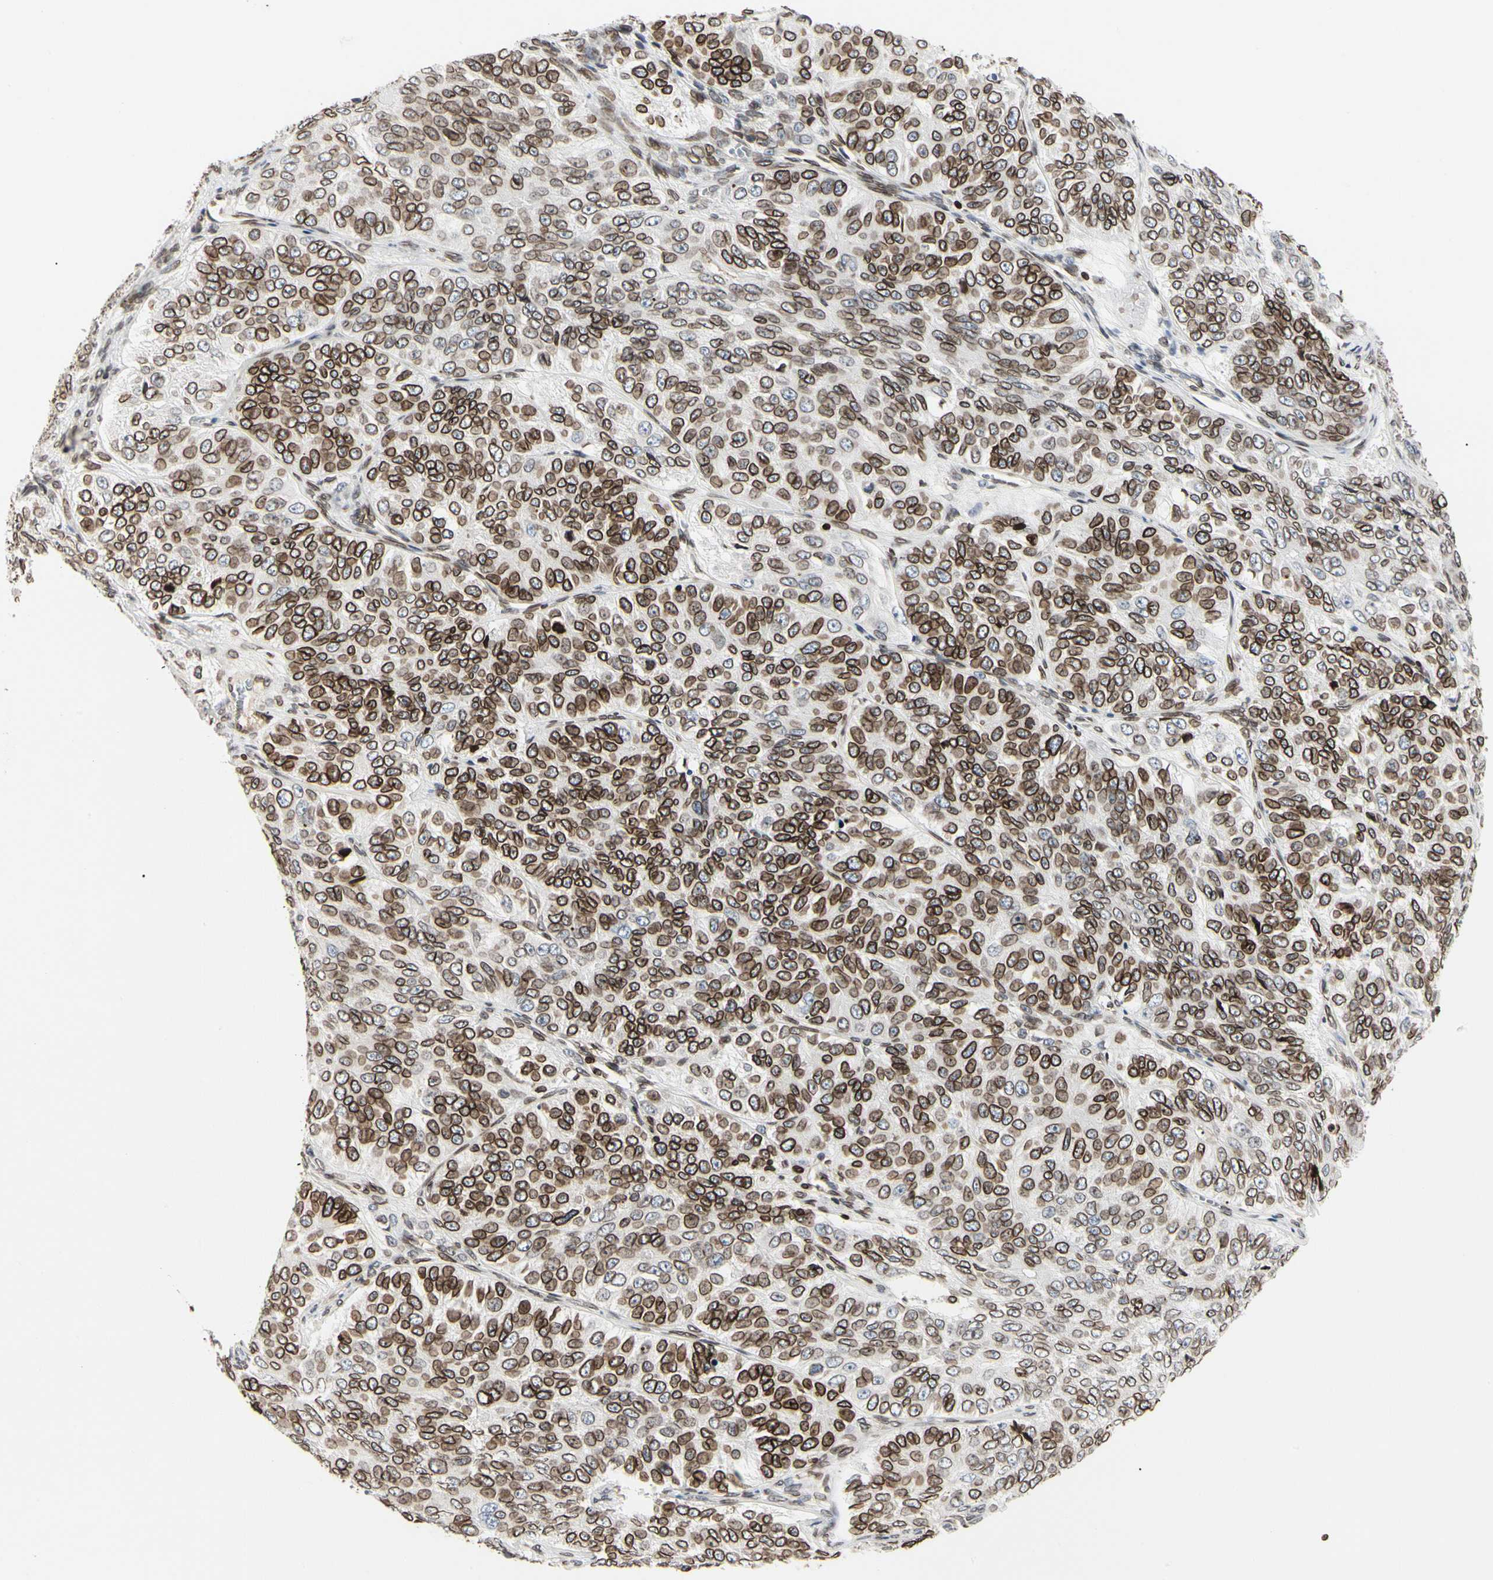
{"staining": {"intensity": "strong", "quantity": ">75%", "location": "cytoplasmic/membranous,nuclear"}, "tissue": "ovarian cancer", "cell_type": "Tumor cells", "image_type": "cancer", "snomed": [{"axis": "morphology", "description": "Carcinoma, endometroid"}, {"axis": "topography", "description": "Ovary"}], "caption": "High-power microscopy captured an immunohistochemistry photomicrograph of ovarian cancer (endometroid carcinoma), revealing strong cytoplasmic/membranous and nuclear positivity in about >75% of tumor cells. (Brightfield microscopy of DAB IHC at high magnification).", "gene": "TMPO", "patient": {"sex": "female", "age": 51}}